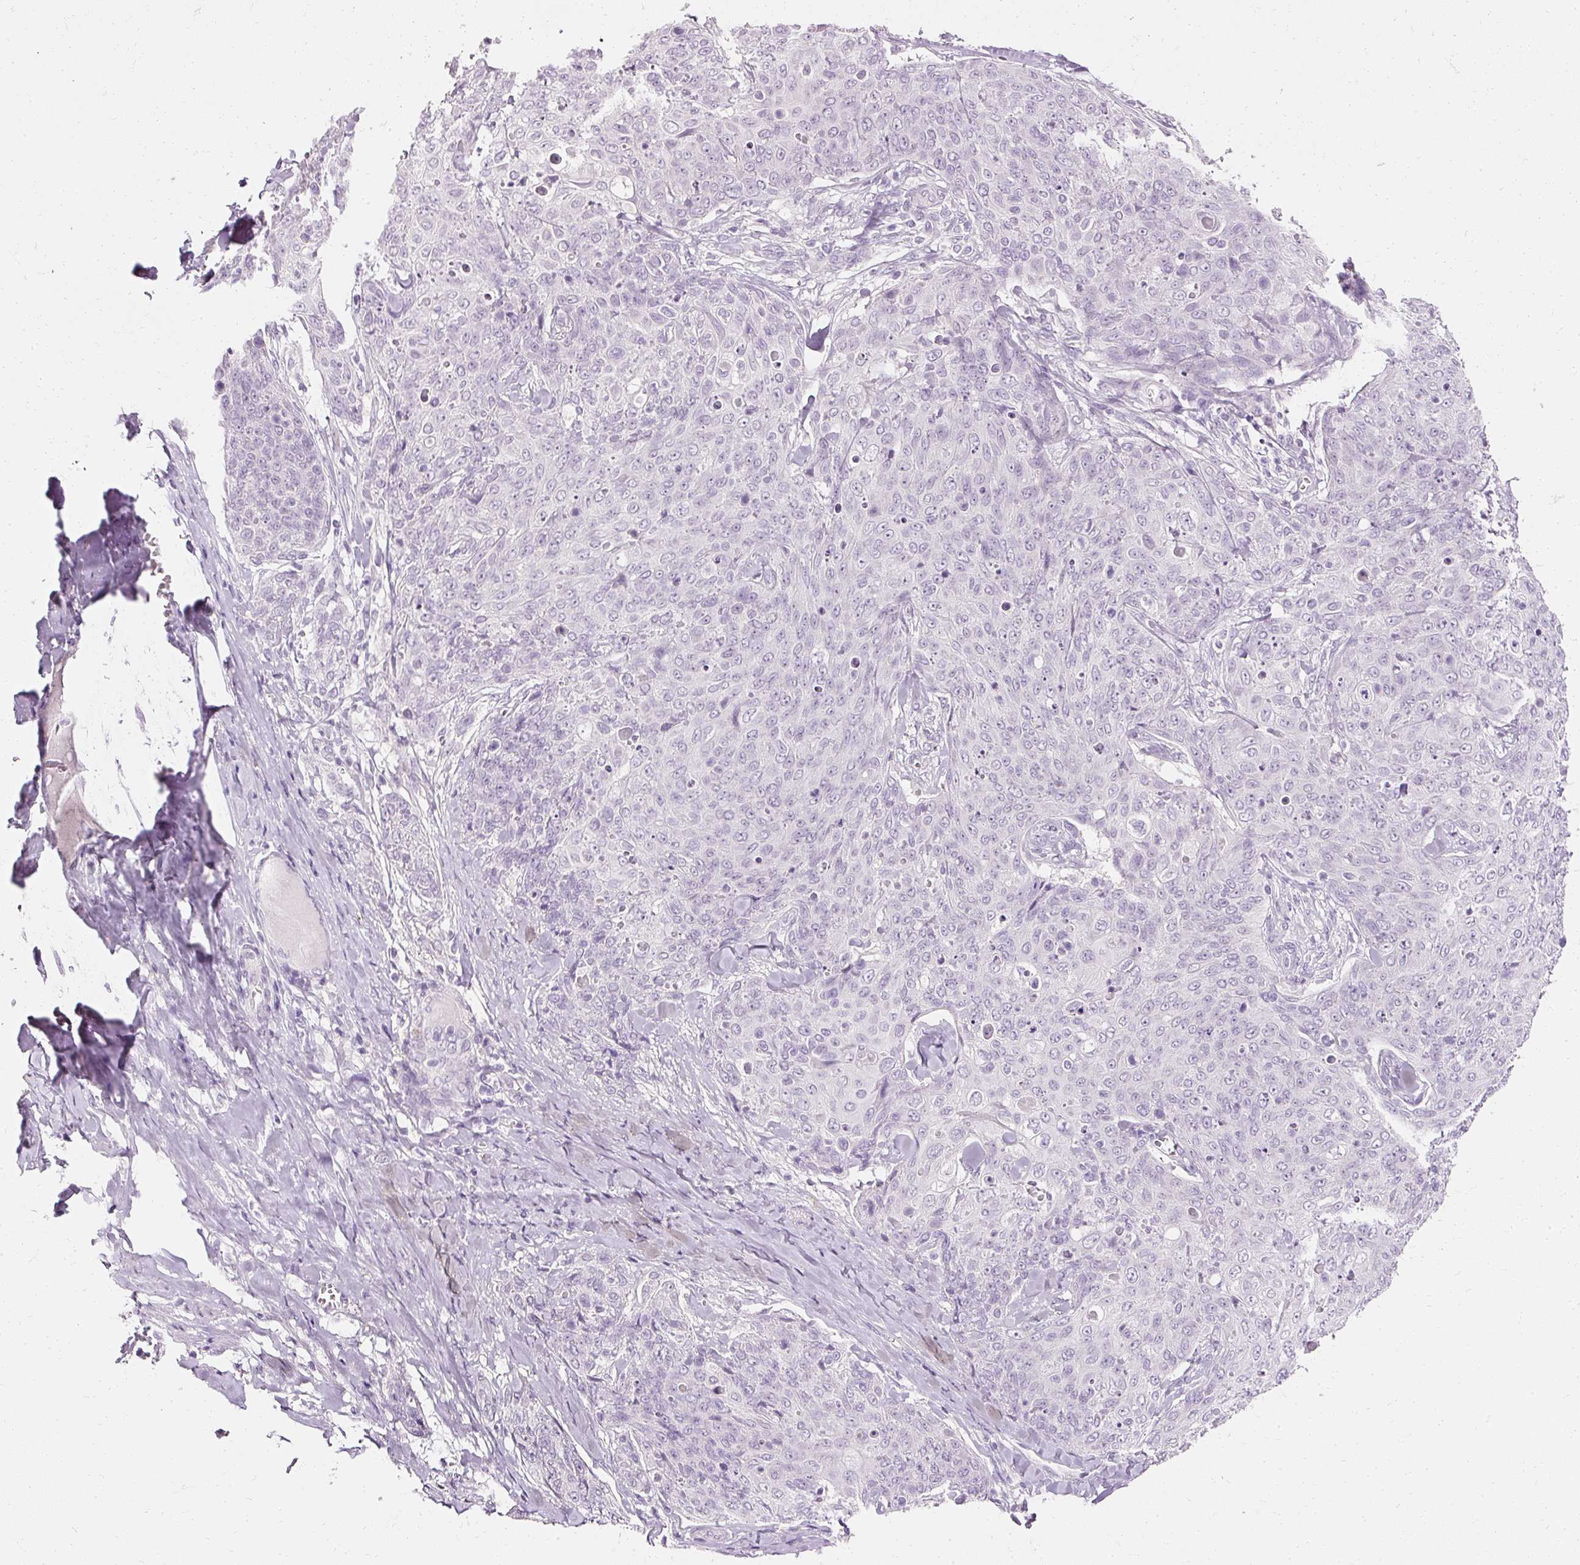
{"staining": {"intensity": "negative", "quantity": "none", "location": "none"}, "tissue": "skin cancer", "cell_type": "Tumor cells", "image_type": "cancer", "snomed": [{"axis": "morphology", "description": "Squamous cell carcinoma, NOS"}, {"axis": "topography", "description": "Skin"}, {"axis": "topography", "description": "Vulva"}], "caption": "A high-resolution micrograph shows immunohistochemistry (IHC) staining of skin squamous cell carcinoma, which reveals no significant staining in tumor cells.", "gene": "ELAVL3", "patient": {"sex": "female", "age": 85}}